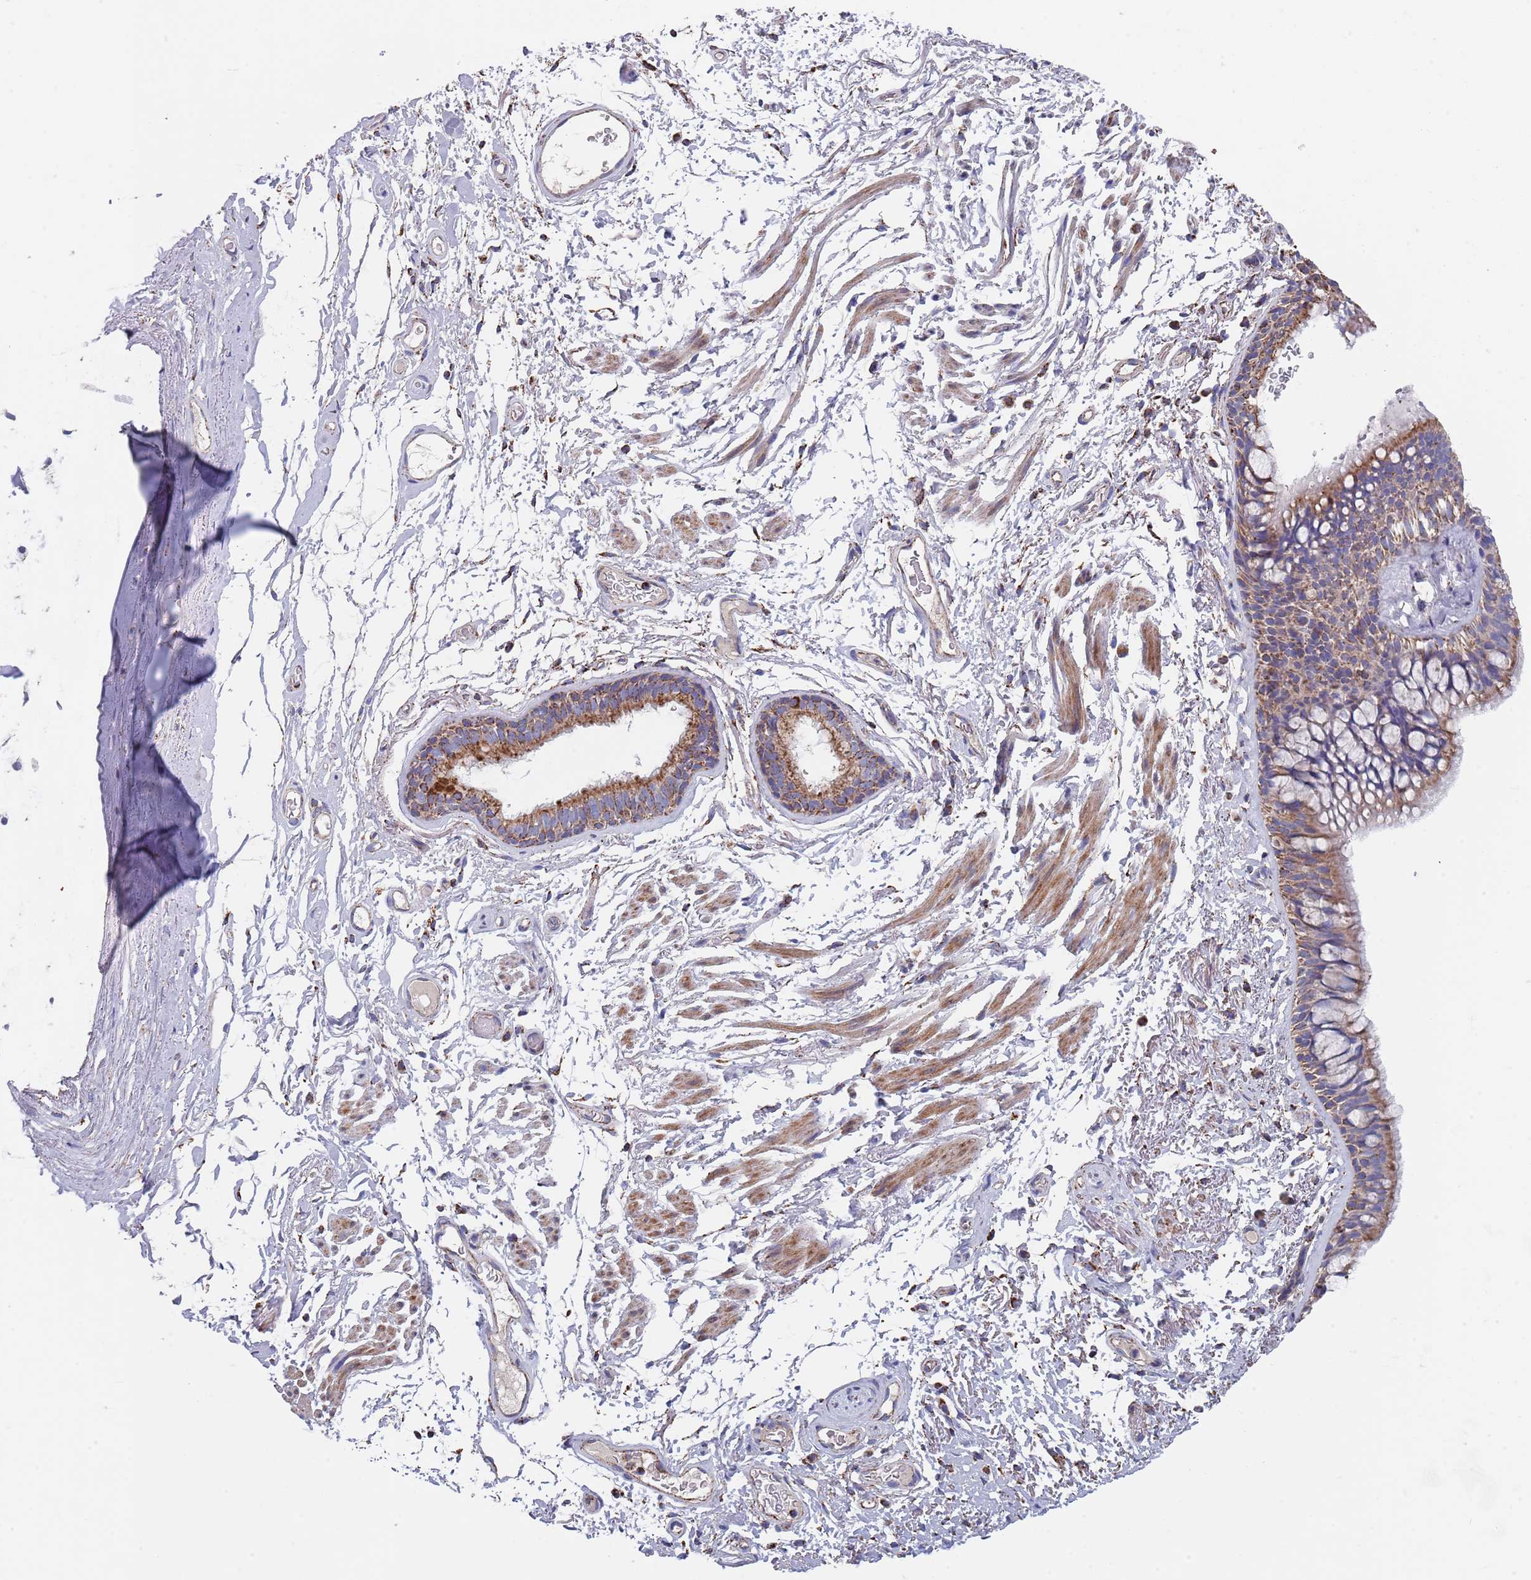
{"staining": {"intensity": "moderate", "quantity": ">75%", "location": "cytoplasmic/membranous"}, "tissue": "bronchus", "cell_type": "Respiratory epithelial cells", "image_type": "normal", "snomed": [{"axis": "morphology", "description": "Normal tissue, NOS"}, {"axis": "topography", "description": "Cartilage tissue"}, {"axis": "topography", "description": "Bronchus"}], "caption": "Immunohistochemical staining of normal human bronchus exhibits >75% levels of moderate cytoplasmic/membranous protein staining in about >75% of respiratory epithelial cells.", "gene": "PGP", "patient": {"sex": "female", "age": 73}}